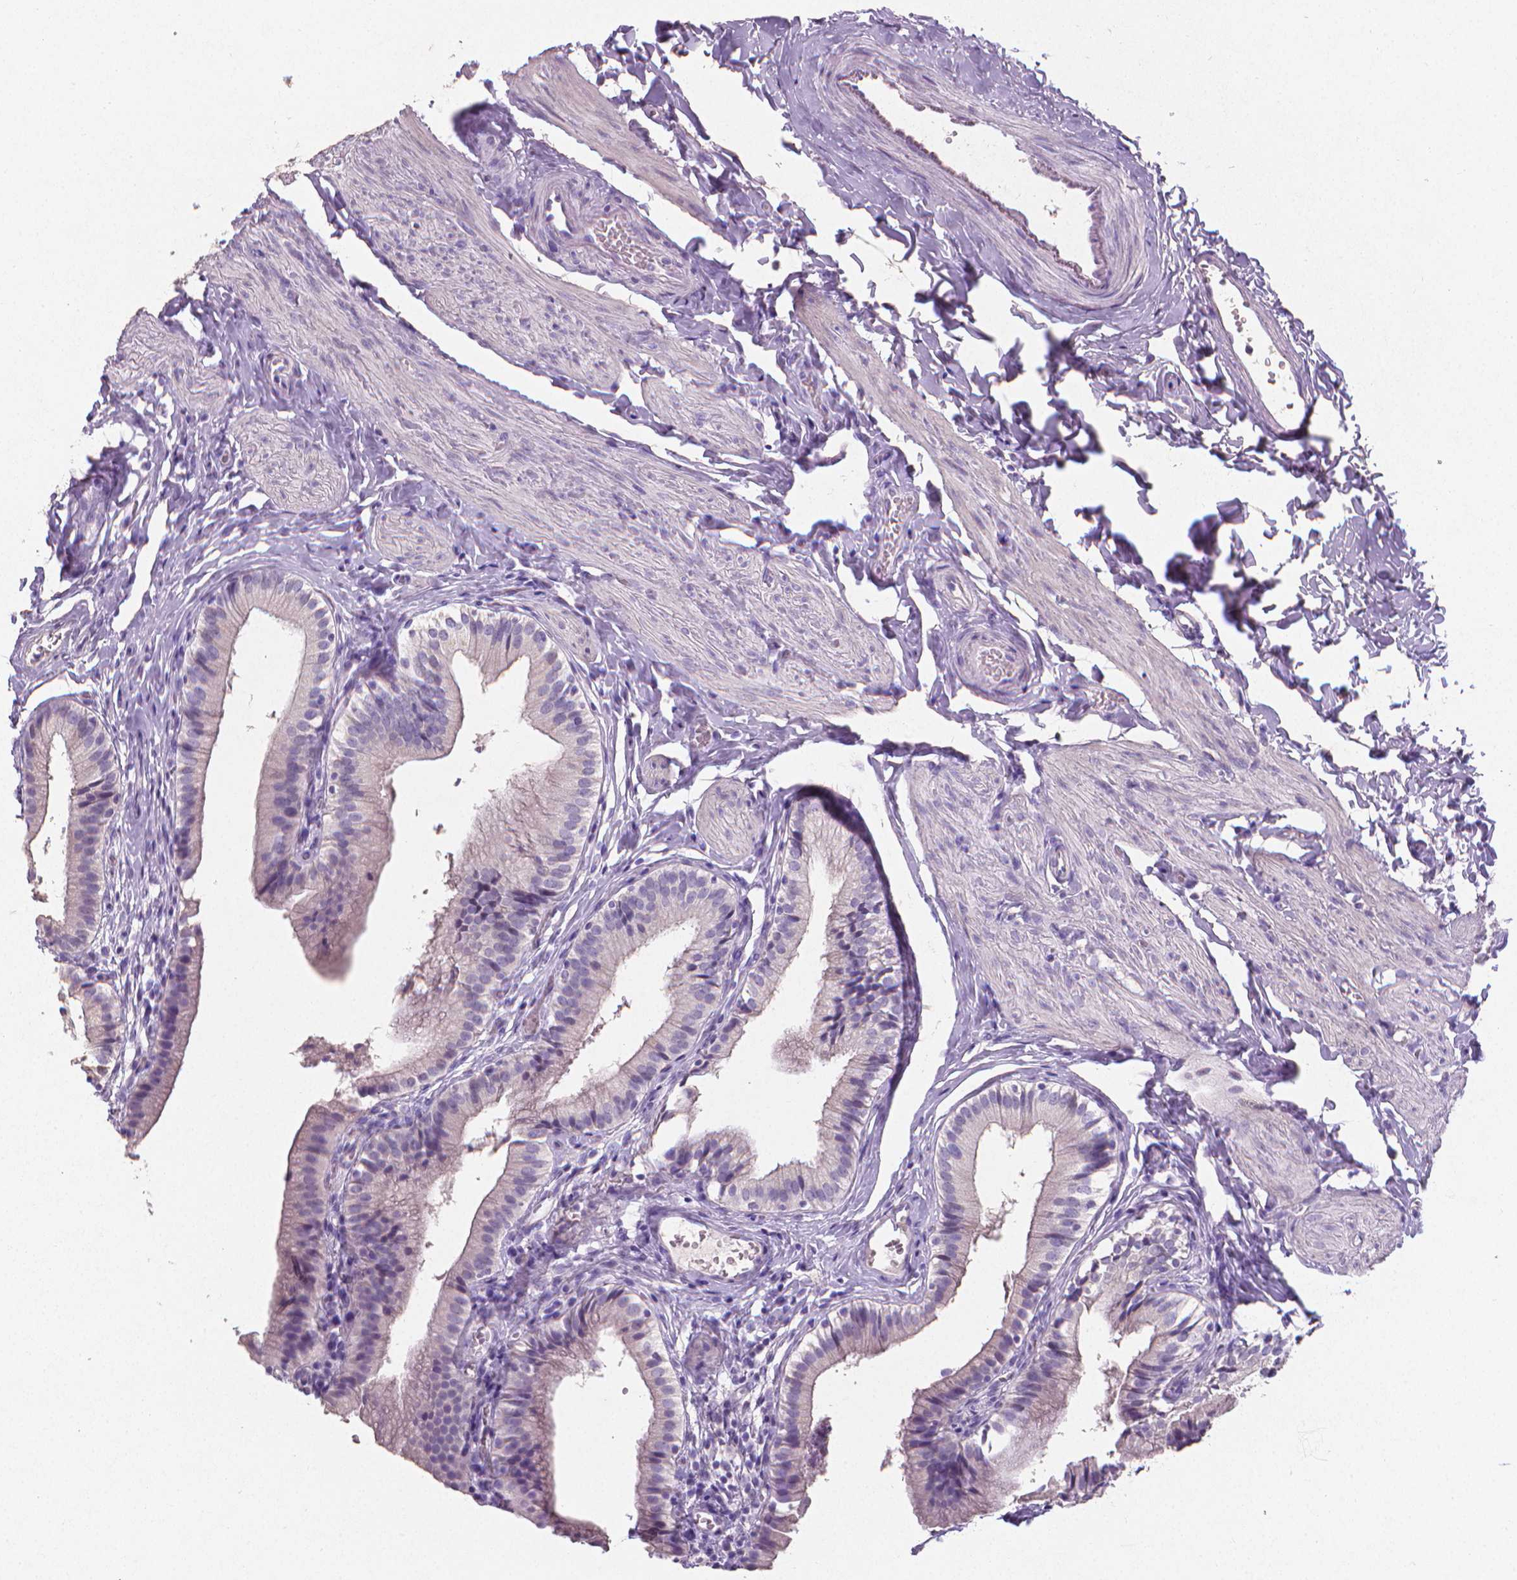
{"staining": {"intensity": "negative", "quantity": "none", "location": "none"}, "tissue": "gallbladder", "cell_type": "Glandular cells", "image_type": "normal", "snomed": [{"axis": "morphology", "description": "Normal tissue, NOS"}, {"axis": "topography", "description": "Gallbladder"}], "caption": "Glandular cells are negative for protein expression in benign human gallbladder. (DAB (3,3'-diaminobenzidine) immunohistochemistry (IHC) visualized using brightfield microscopy, high magnification).", "gene": "XPNPEP2", "patient": {"sex": "female", "age": 47}}